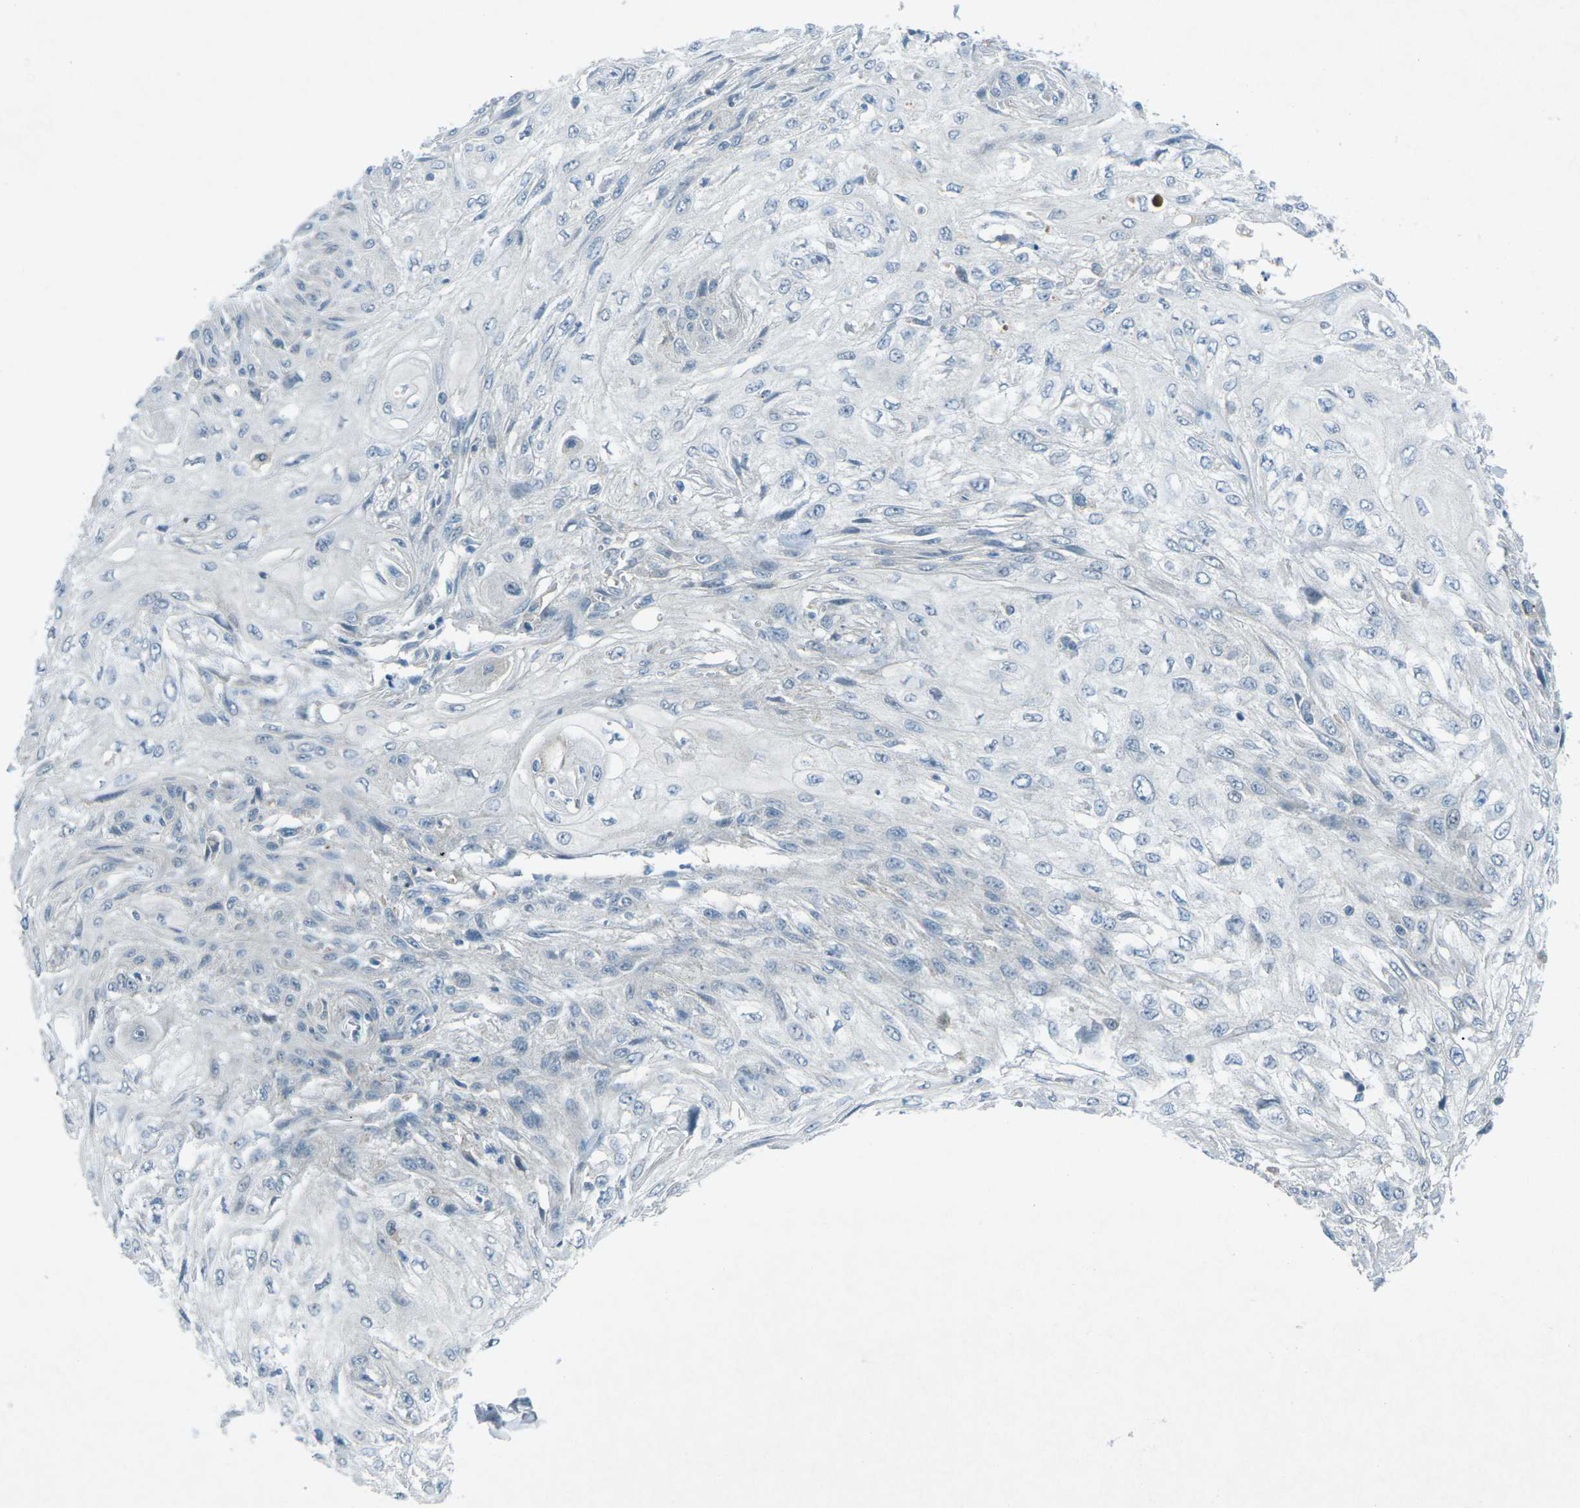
{"staining": {"intensity": "negative", "quantity": "none", "location": "none"}, "tissue": "skin cancer", "cell_type": "Tumor cells", "image_type": "cancer", "snomed": [{"axis": "morphology", "description": "Squamous cell carcinoma, NOS"}, {"axis": "topography", "description": "Skin"}], "caption": "Protein analysis of skin squamous cell carcinoma reveals no significant positivity in tumor cells.", "gene": "PRKCA", "patient": {"sex": "male", "age": 75}}